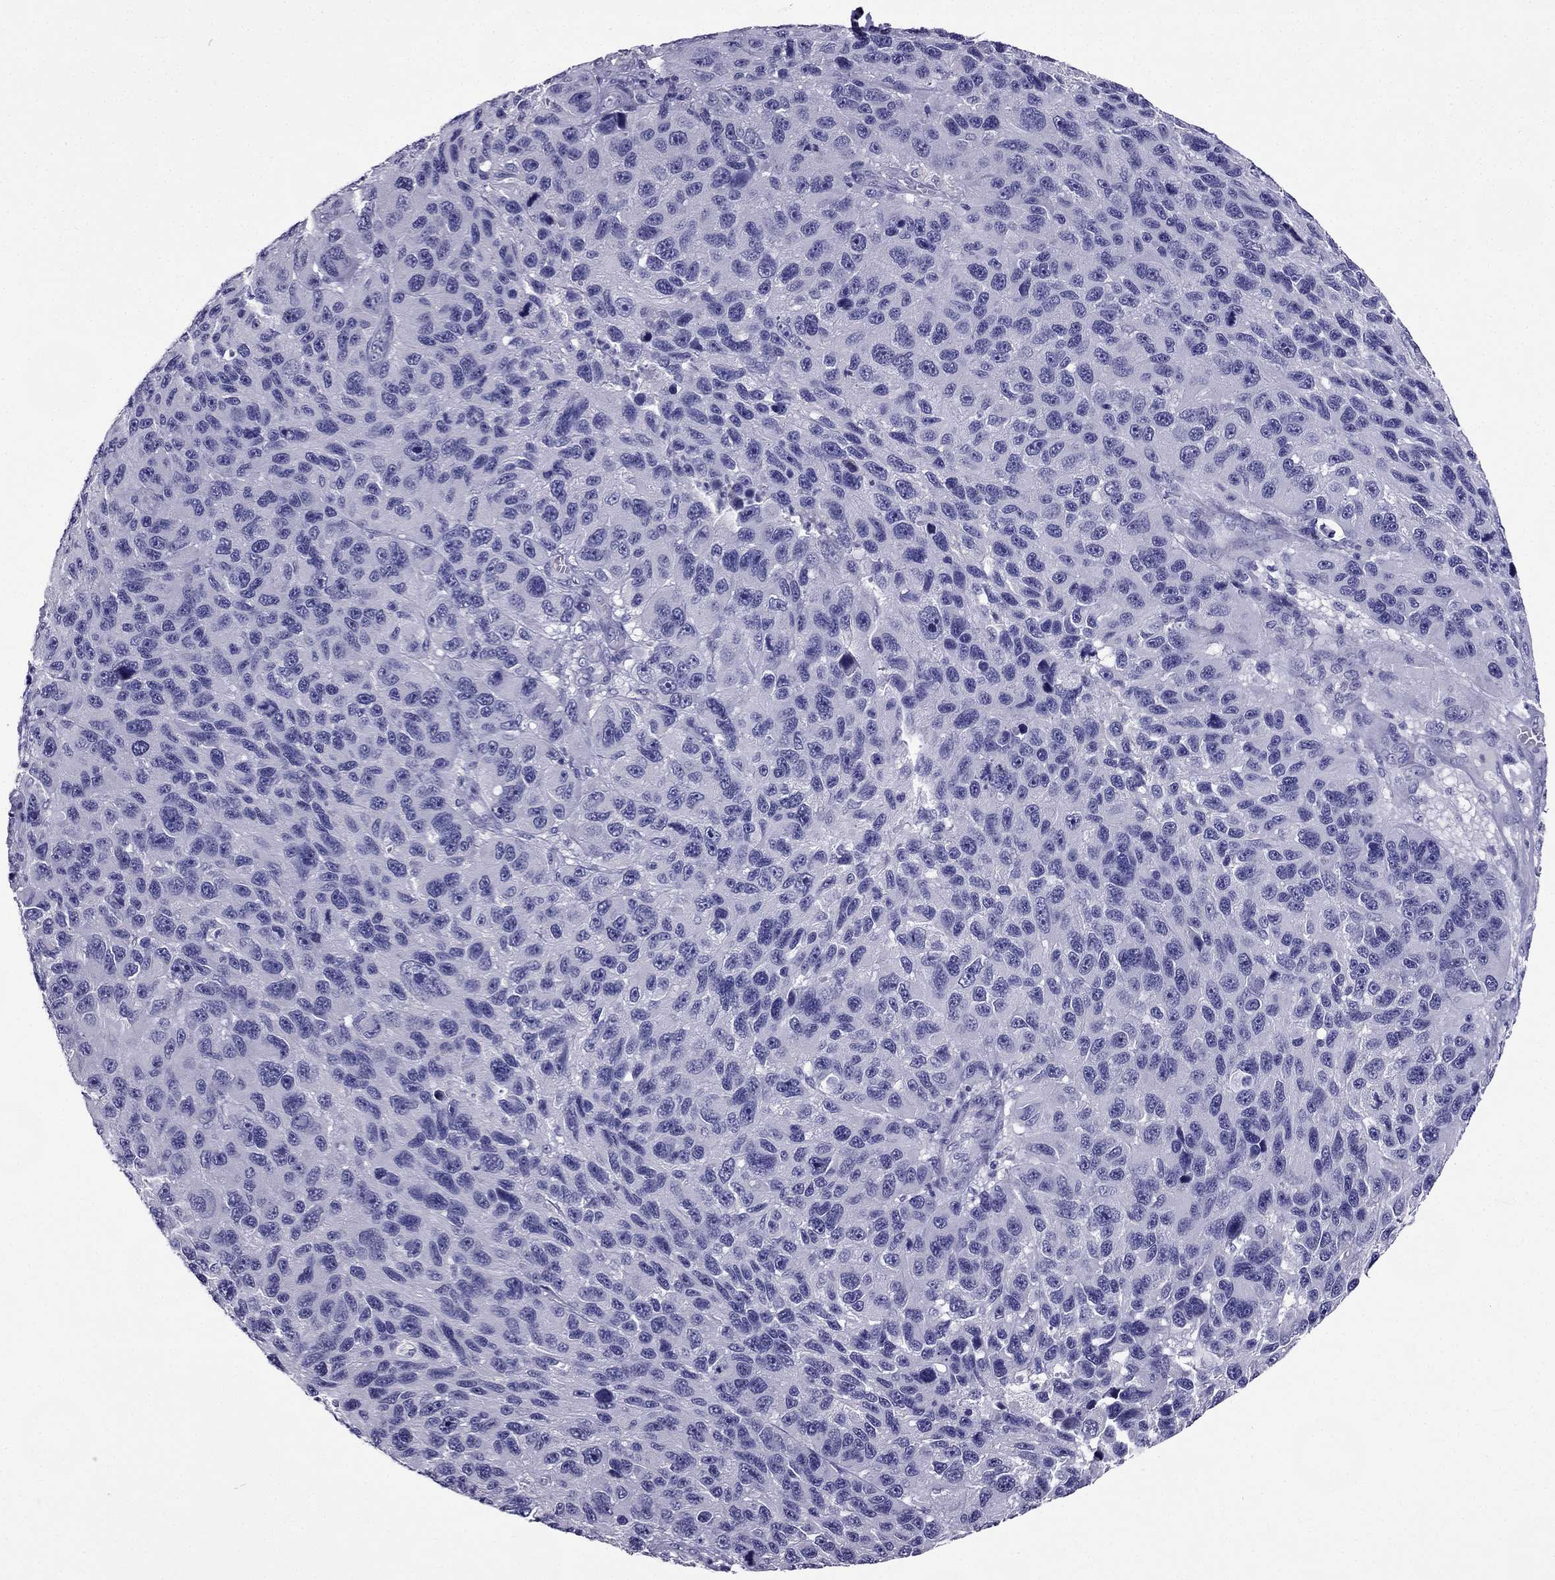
{"staining": {"intensity": "negative", "quantity": "none", "location": "none"}, "tissue": "melanoma", "cell_type": "Tumor cells", "image_type": "cancer", "snomed": [{"axis": "morphology", "description": "Malignant melanoma, NOS"}, {"axis": "topography", "description": "Skin"}], "caption": "Malignant melanoma was stained to show a protein in brown. There is no significant staining in tumor cells.", "gene": "ZNF541", "patient": {"sex": "male", "age": 53}}